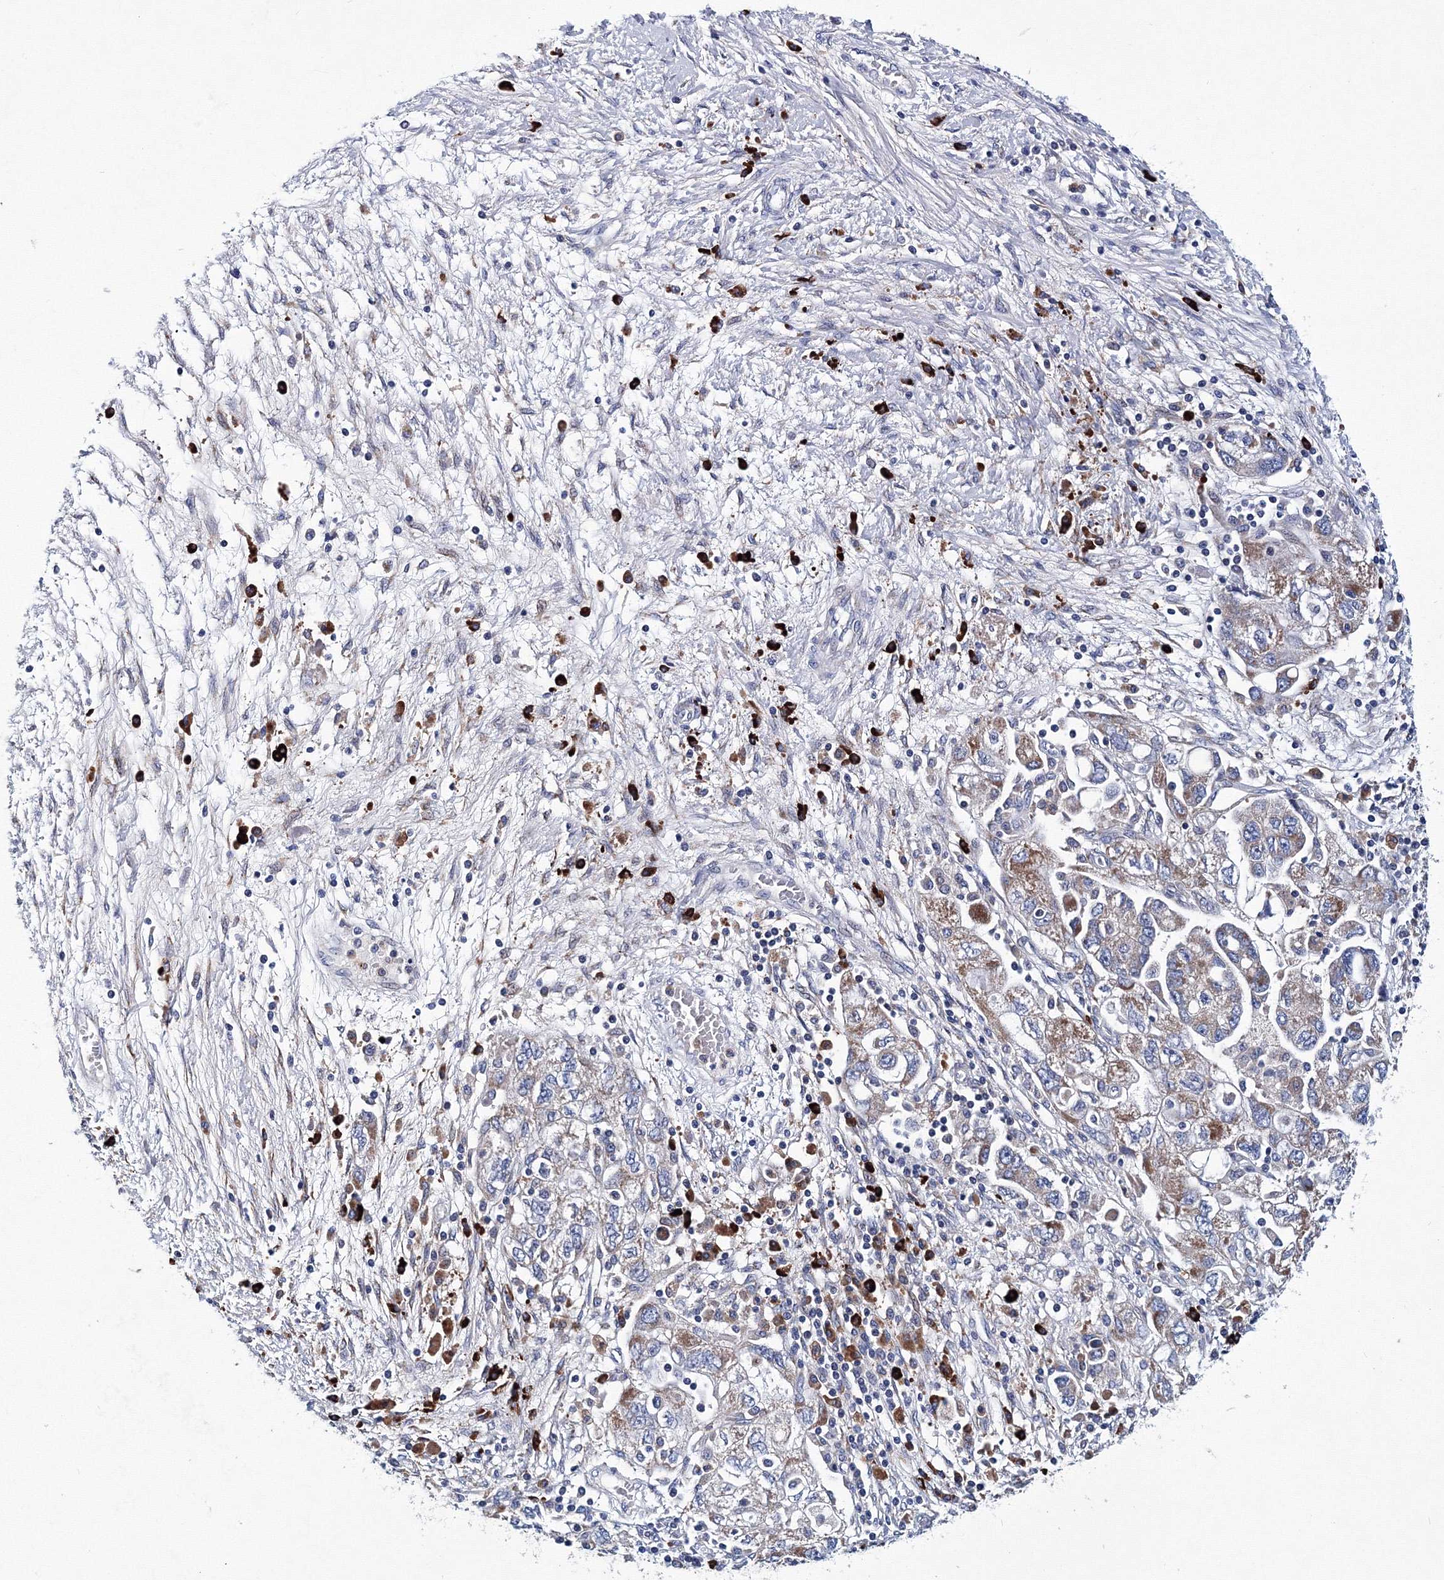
{"staining": {"intensity": "moderate", "quantity": "<25%", "location": "cytoplasmic/membranous"}, "tissue": "ovarian cancer", "cell_type": "Tumor cells", "image_type": "cancer", "snomed": [{"axis": "morphology", "description": "Carcinoma, NOS"}, {"axis": "morphology", "description": "Cystadenocarcinoma, serous, NOS"}, {"axis": "topography", "description": "Ovary"}], "caption": "About <25% of tumor cells in human ovarian serous cystadenocarcinoma show moderate cytoplasmic/membranous protein expression as visualized by brown immunohistochemical staining.", "gene": "TRPM2", "patient": {"sex": "female", "age": 69}}